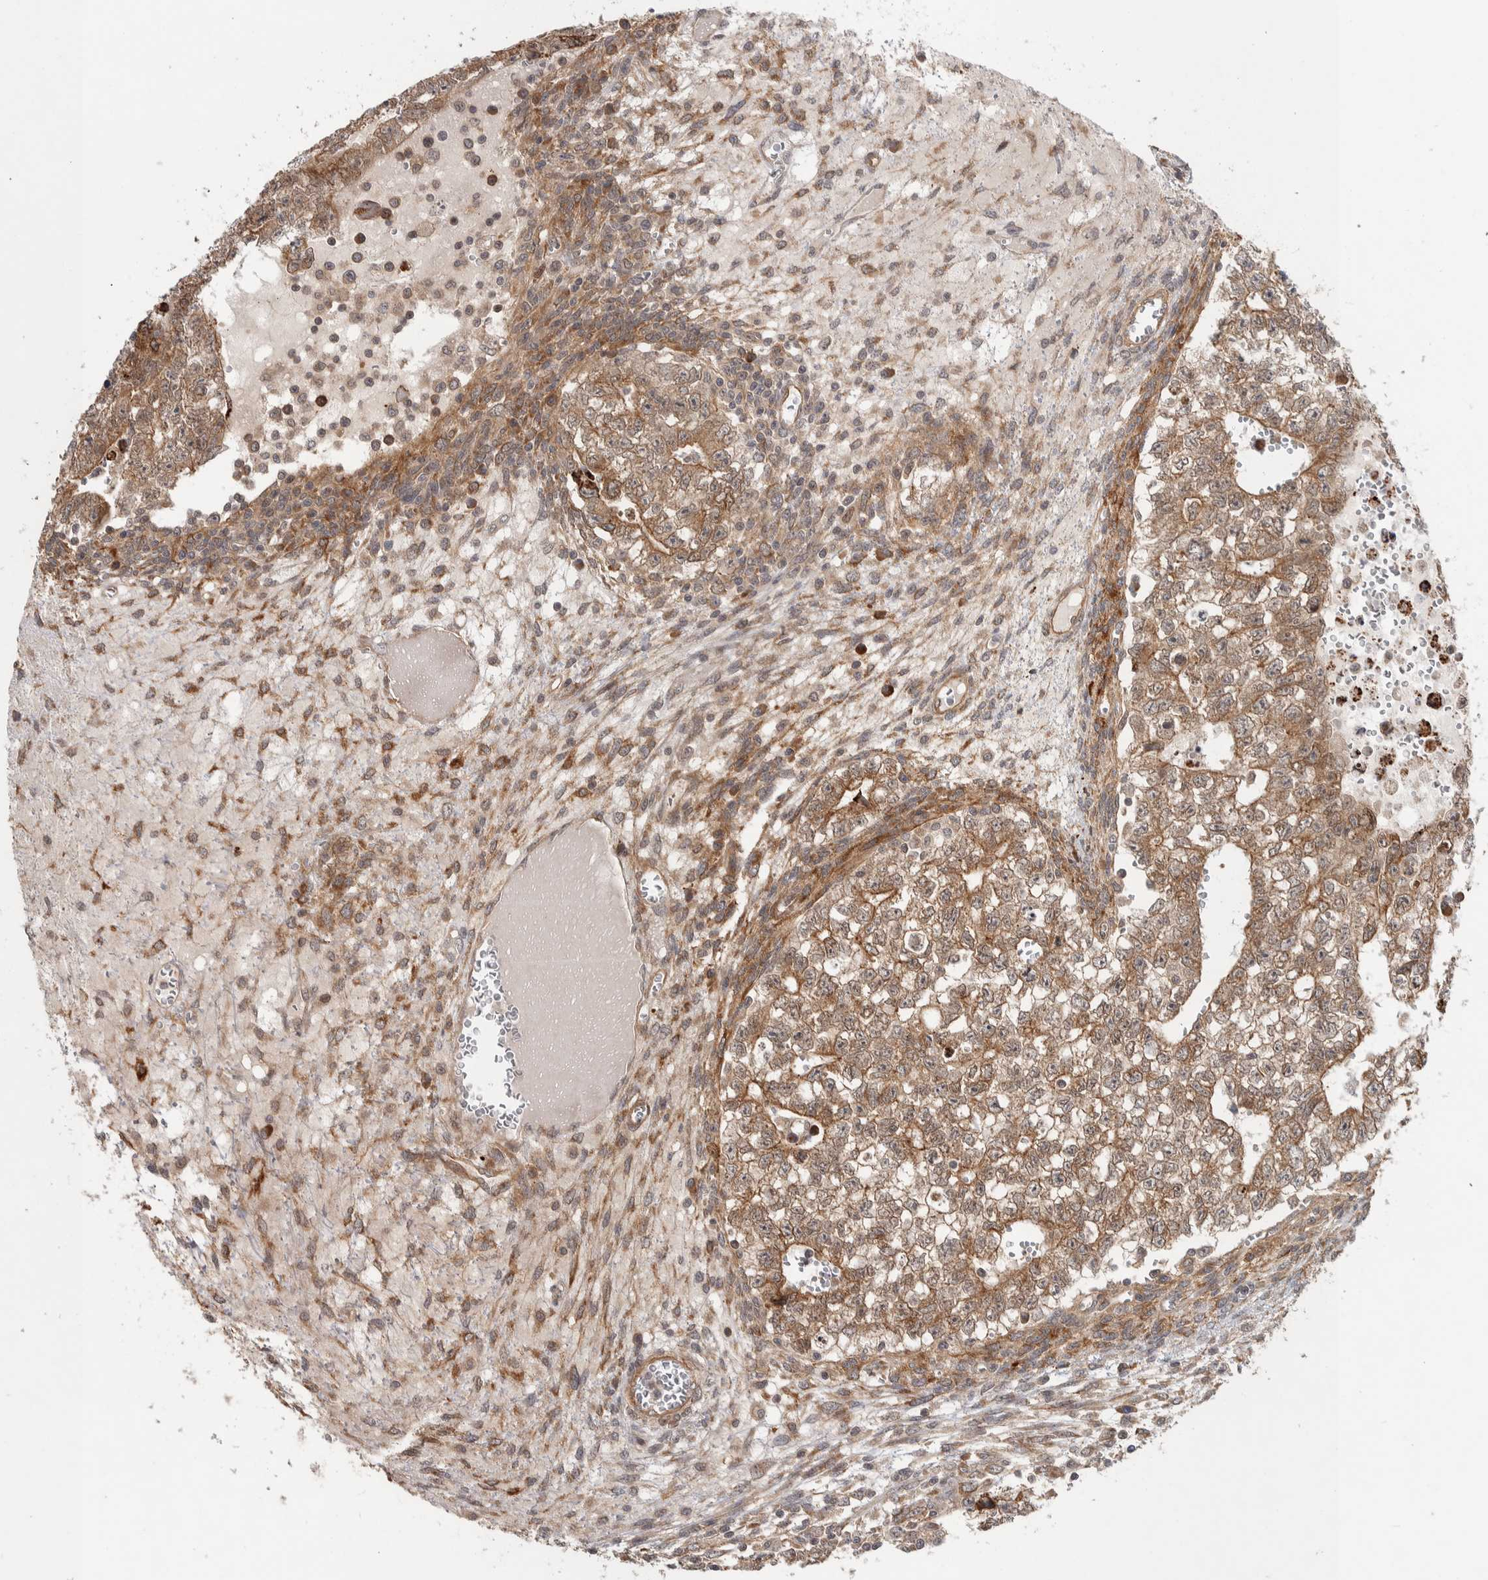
{"staining": {"intensity": "weak", "quantity": ">75%", "location": "cytoplasmic/membranous"}, "tissue": "testis cancer", "cell_type": "Tumor cells", "image_type": "cancer", "snomed": [{"axis": "morphology", "description": "Seminoma, NOS"}, {"axis": "morphology", "description": "Carcinoma, Embryonal, NOS"}, {"axis": "topography", "description": "Testis"}], "caption": "High-magnification brightfield microscopy of testis cancer stained with DAB (3,3'-diaminobenzidine) (brown) and counterstained with hematoxylin (blue). tumor cells exhibit weak cytoplasmic/membranous expression is present in about>75% of cells. The staining was performed using DAB (3,3'-diaminobenzidine) to visualize the protein expression in brown, while the nuclei were stained in blue with hematoxylin (Magnification: 20x).", "gene": "TBC1D31", "patient": {"sex": "male", "age": 38}}